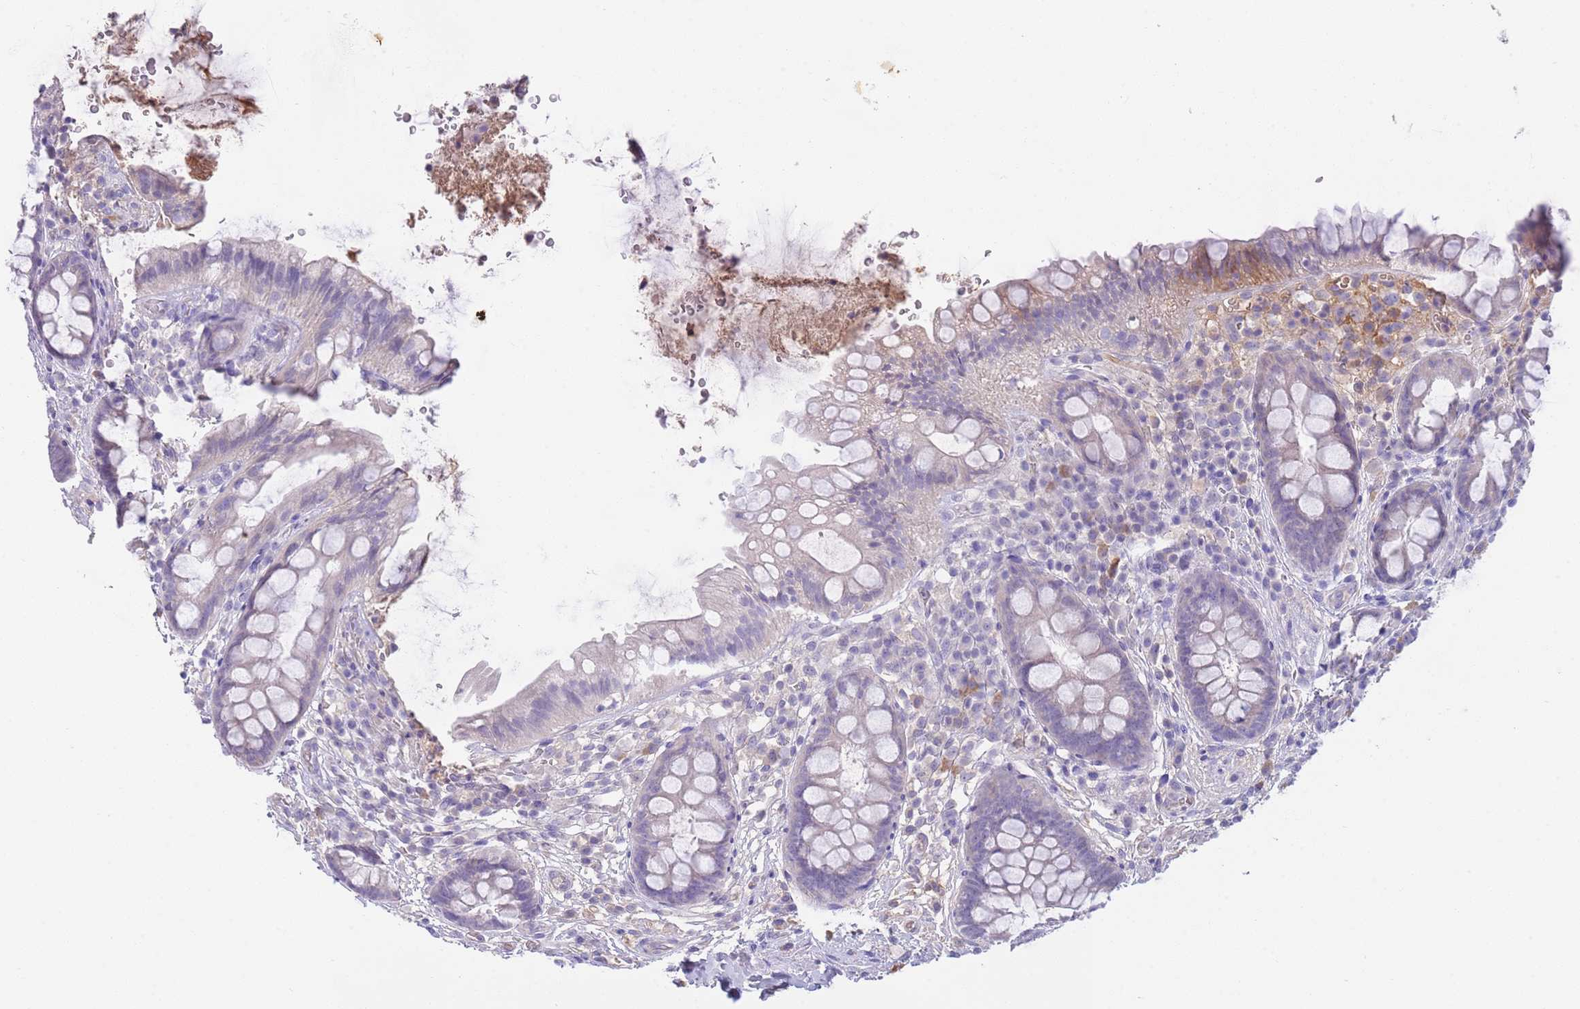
{"staining": {"intensity": "negative", "quantity": "none", "location": "none"}, "tissue": "rectum", "cell_type": "Glandular cells", "image_type": "normal", "snomed": [{"axis": "morphology", "description": "Normal tissue, NOS"}, {"axis": "topography", "description": "Rectum"}, {"axis": "topography", "description": "Peripheral nerve tissue"}], "caption": "DAB (3,3'-diaminobenzidine) immunohistochemical staining of unremarkable human rectum displays no significant positivity in glandular cells. (Stains: DAB (3,3'-diaminobenzidine) immunohistochemistry with hematoxylin counter stain, Microscopy: brightfield microscopy at high magnification).", "gene": "IGFL4", "patient": {"sex": "female", "age": 69}}